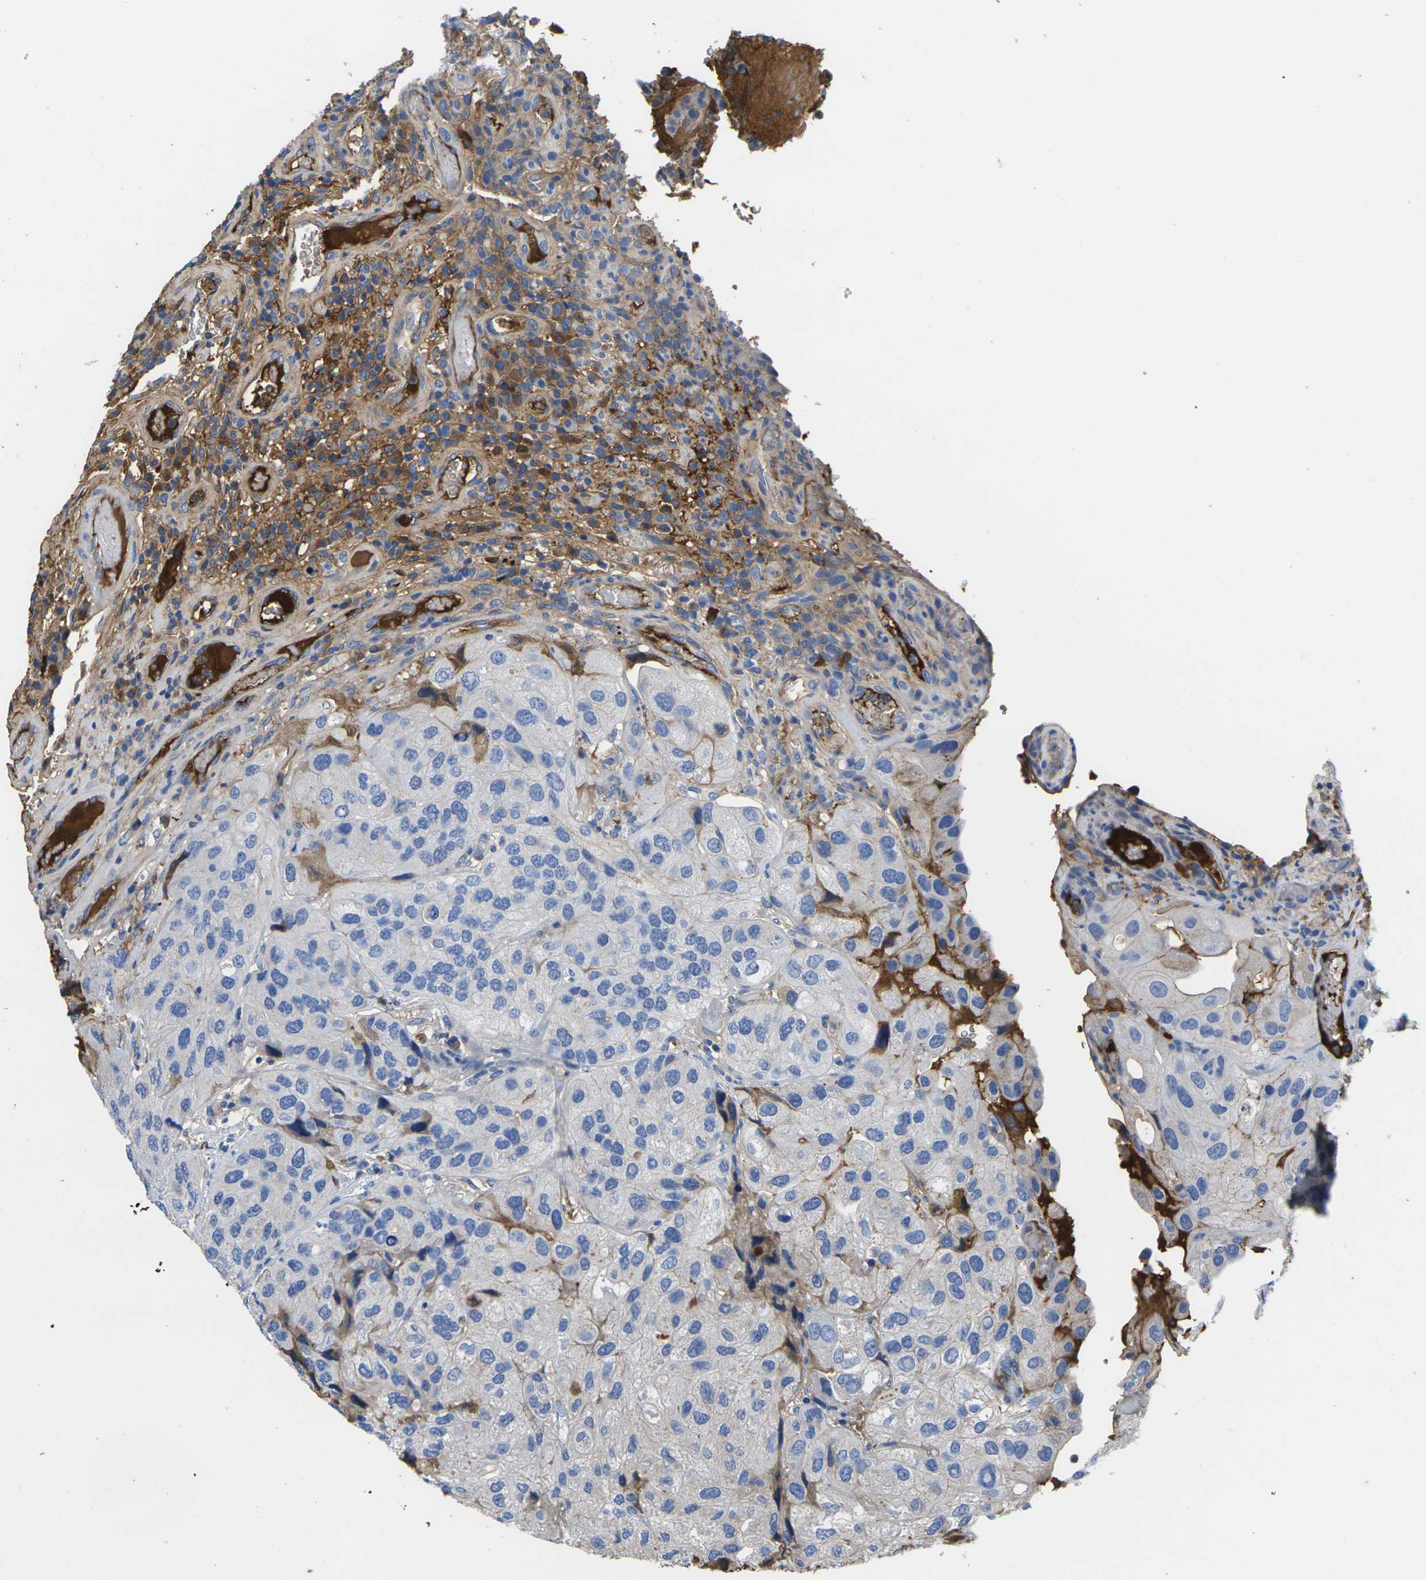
{"staining": {"intensity": "weak", "quantity": "25%-75%", "location": "cytoplasmic/membranous"}, "tissue": "urothelial cancer", "cell_type": "Tumor cells", "image_type": "cancer", "snomed": [{"axis": "morphology", "description": "Urothelial carcinoma, High grade"}, {"axis": "topography", "description": "Urinary bladder"}], "caption": "High-grade urothelial carcinoma stained with immunohistochemistry (IHC) demonstrates weak cytoplasmic/membranous positivity in approximately 25%-75% of tumor cells. (IHC, brightfield microscopy, high magnification).", "gene": "GREM2", "patient": {"sex": "female", "age": 64}}